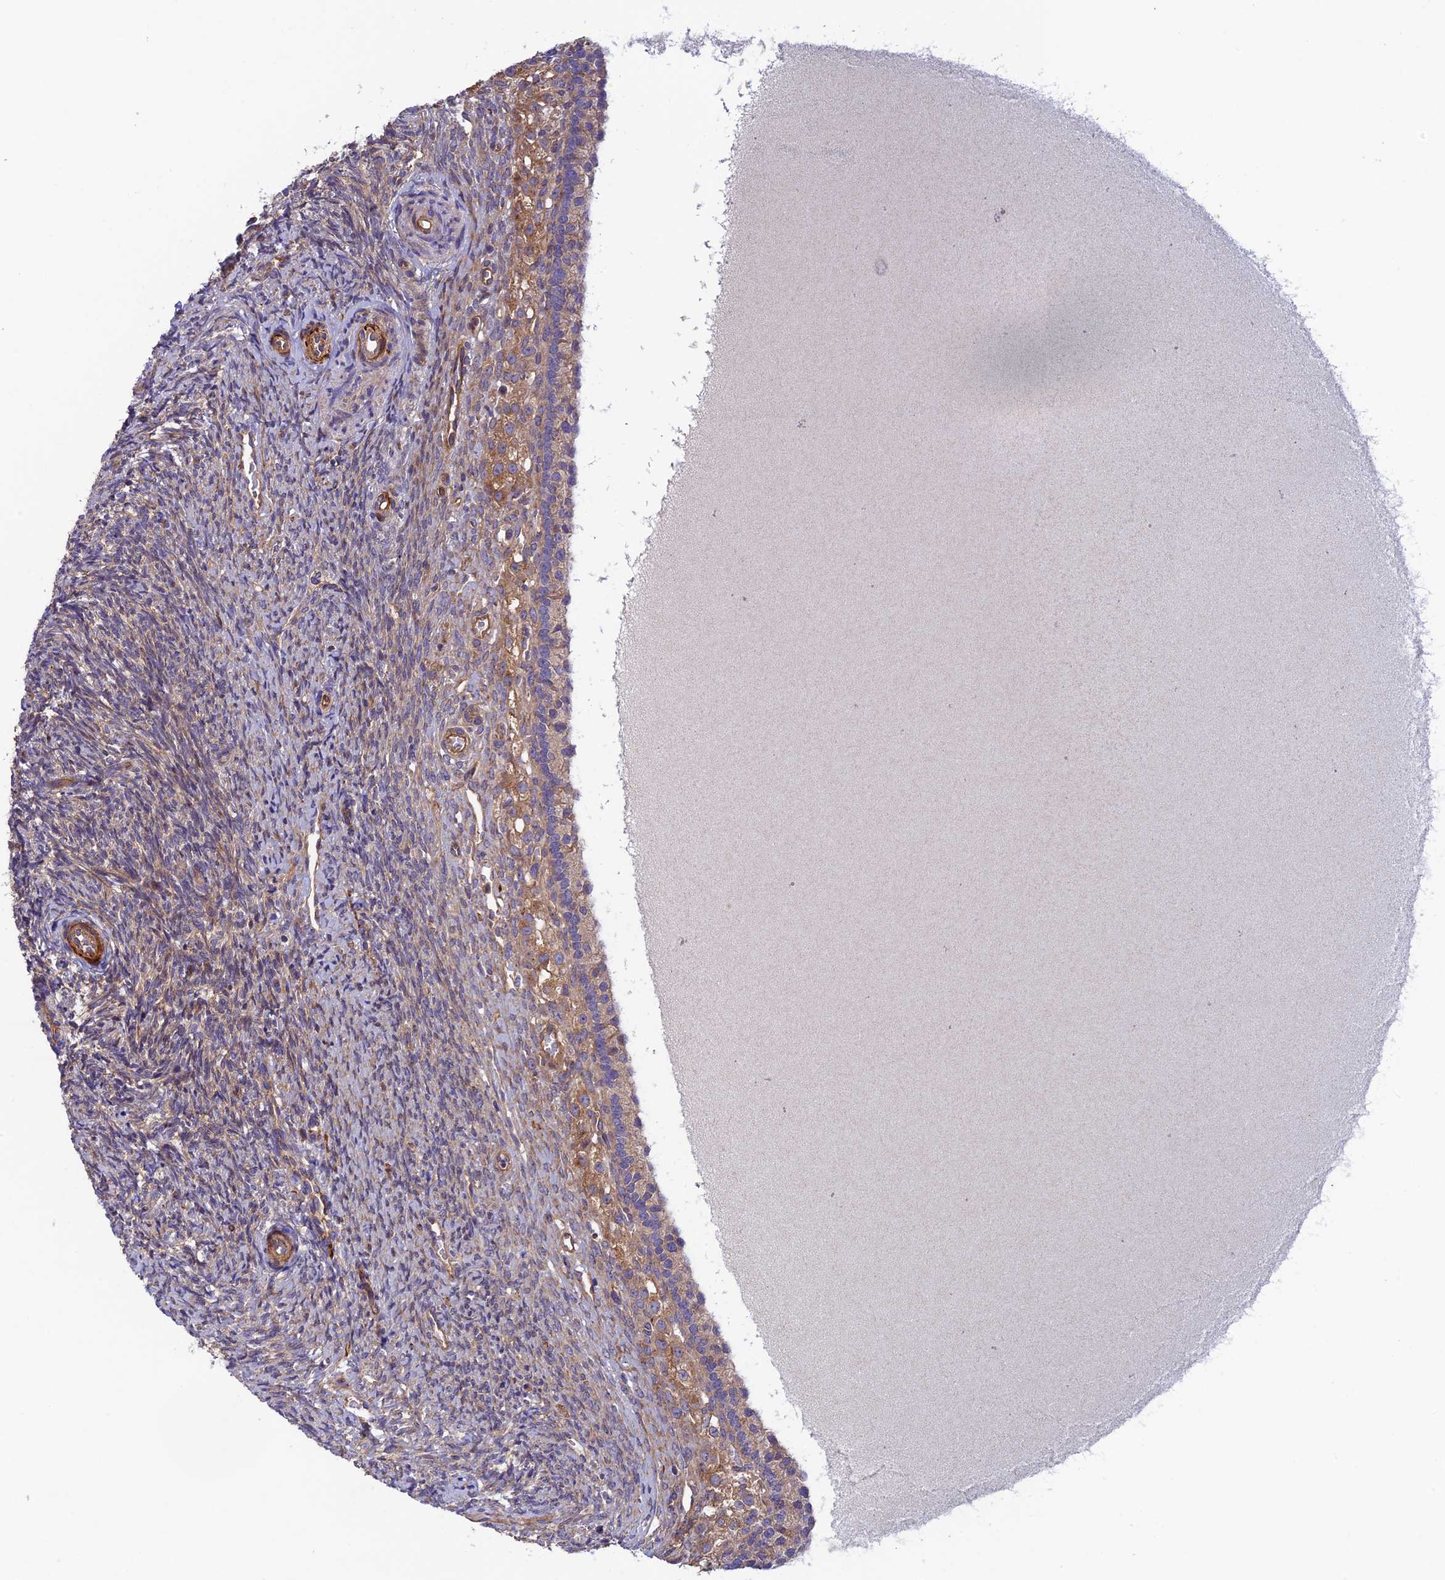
{"staining": {"intensity": "weak", "quantity": "25%-75%", "location": "cytoplasmic/membranous"}, "tissue": "ovary", "cell_type": "Ovarian stroma cells", "image_type": "normal", "snomed": [{"axis": "morphology", "description": "Normal tissue, NOS"}, {"axis": "topography", "description": "Ovary"}], "caption": "Weak cytoplasmic/membranous positivity for a protein is present in about 25%-75% of ovarian stroma cells of benign ovary using immunohistochemistry (IHC).", "gene": "ADAMTS15", "patient": {"sex": "female", "age": 41}}